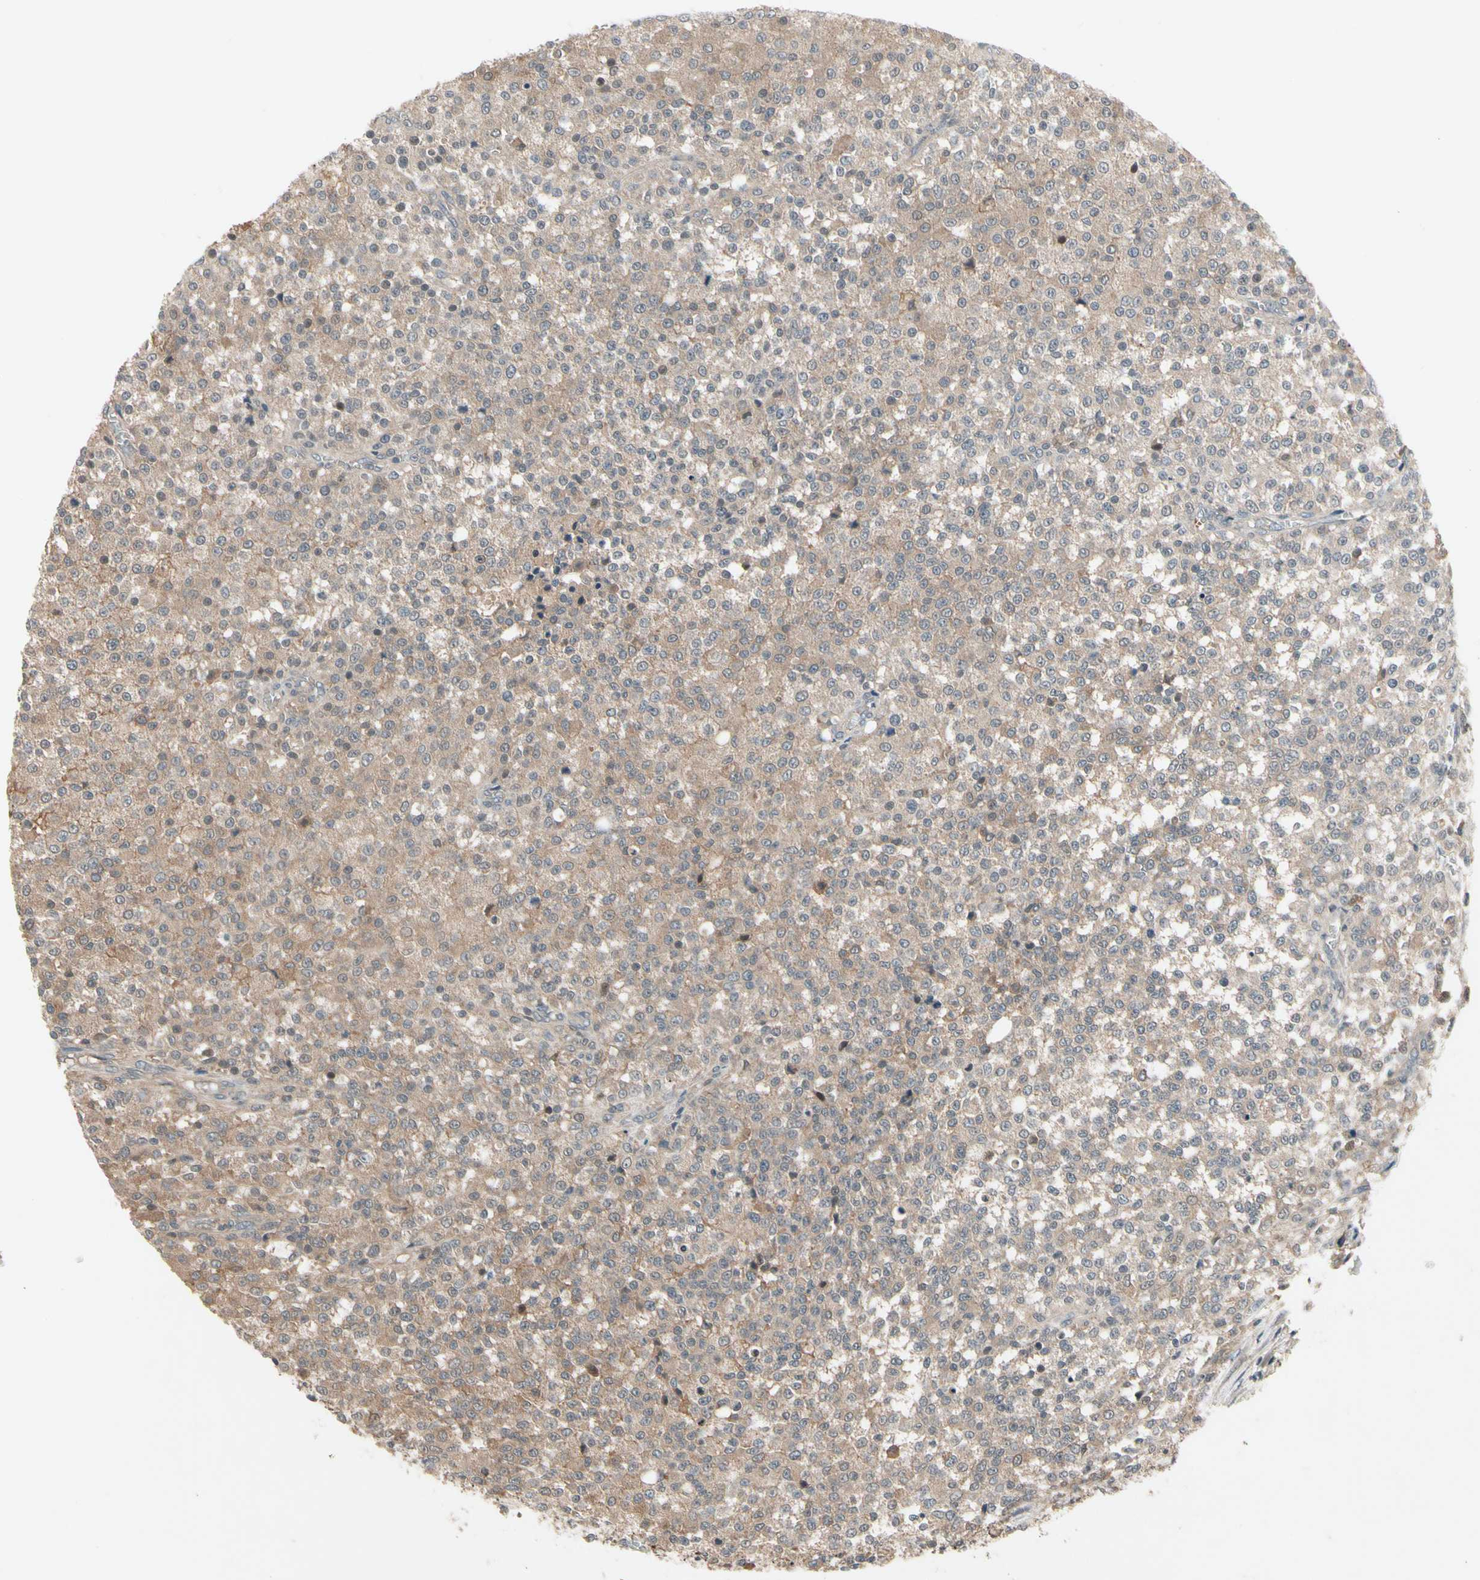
{"staining": {"intensity": "moderate", "quantity": ">75%", "location": "cytoplasmic/membranous"}, "tissue": "testis cancer", "cell_type": "Tumor cells", "image_type": "cancer", "snomed": [{"axis": "morphology", "description": "Seminoma, NOS"}, {"axis": "topography", "description": "Testis"}], "caption": "A photomicrograph of testis cancer stained for a protein displays moderate cytoplasmic/membranous brown staining in tumor cells.", "gene": "NSF", "patient": {"sex": "male", "age": 59}}